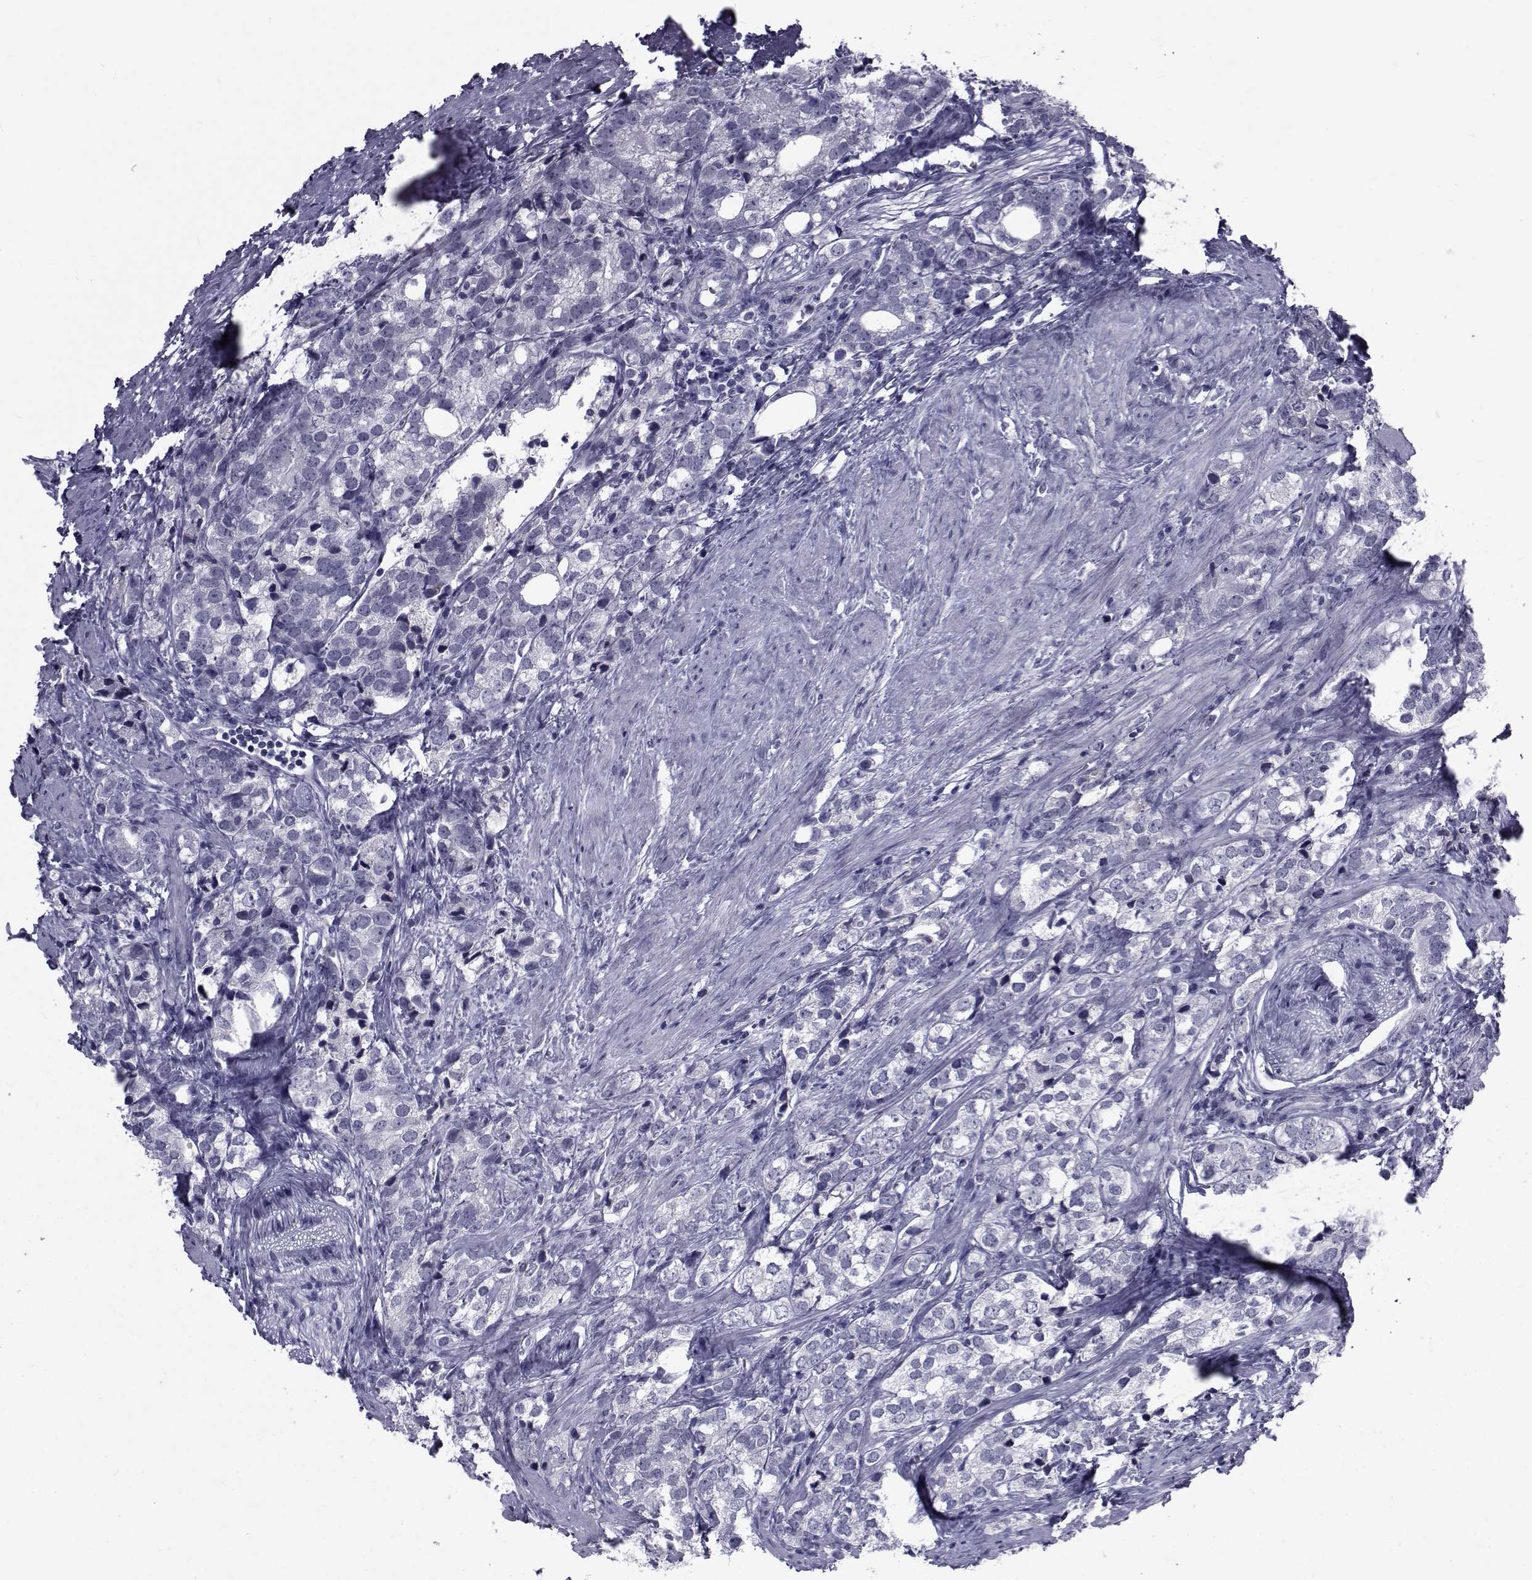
{"staining": {"intensity": "negative", "quantity": "none", "location": "none"}, "tissue": "prostate cancer", "cell_type": "Tumor cells", "image_type": "cancer", "snomed": [{"axis": "morphology", "description": "Adenocarcinoma, NOS"}, {"axis": "topography", "description": "Prostate and seminal vesicle, NOS"}], "caption": "DAB immunohistochemical staining of prostate cancer reveals no significant positivity in tumor cells. Nuclei are stained in blue.", "gene": "PAX2", "patient": {"sex": "male", "age": 63}}